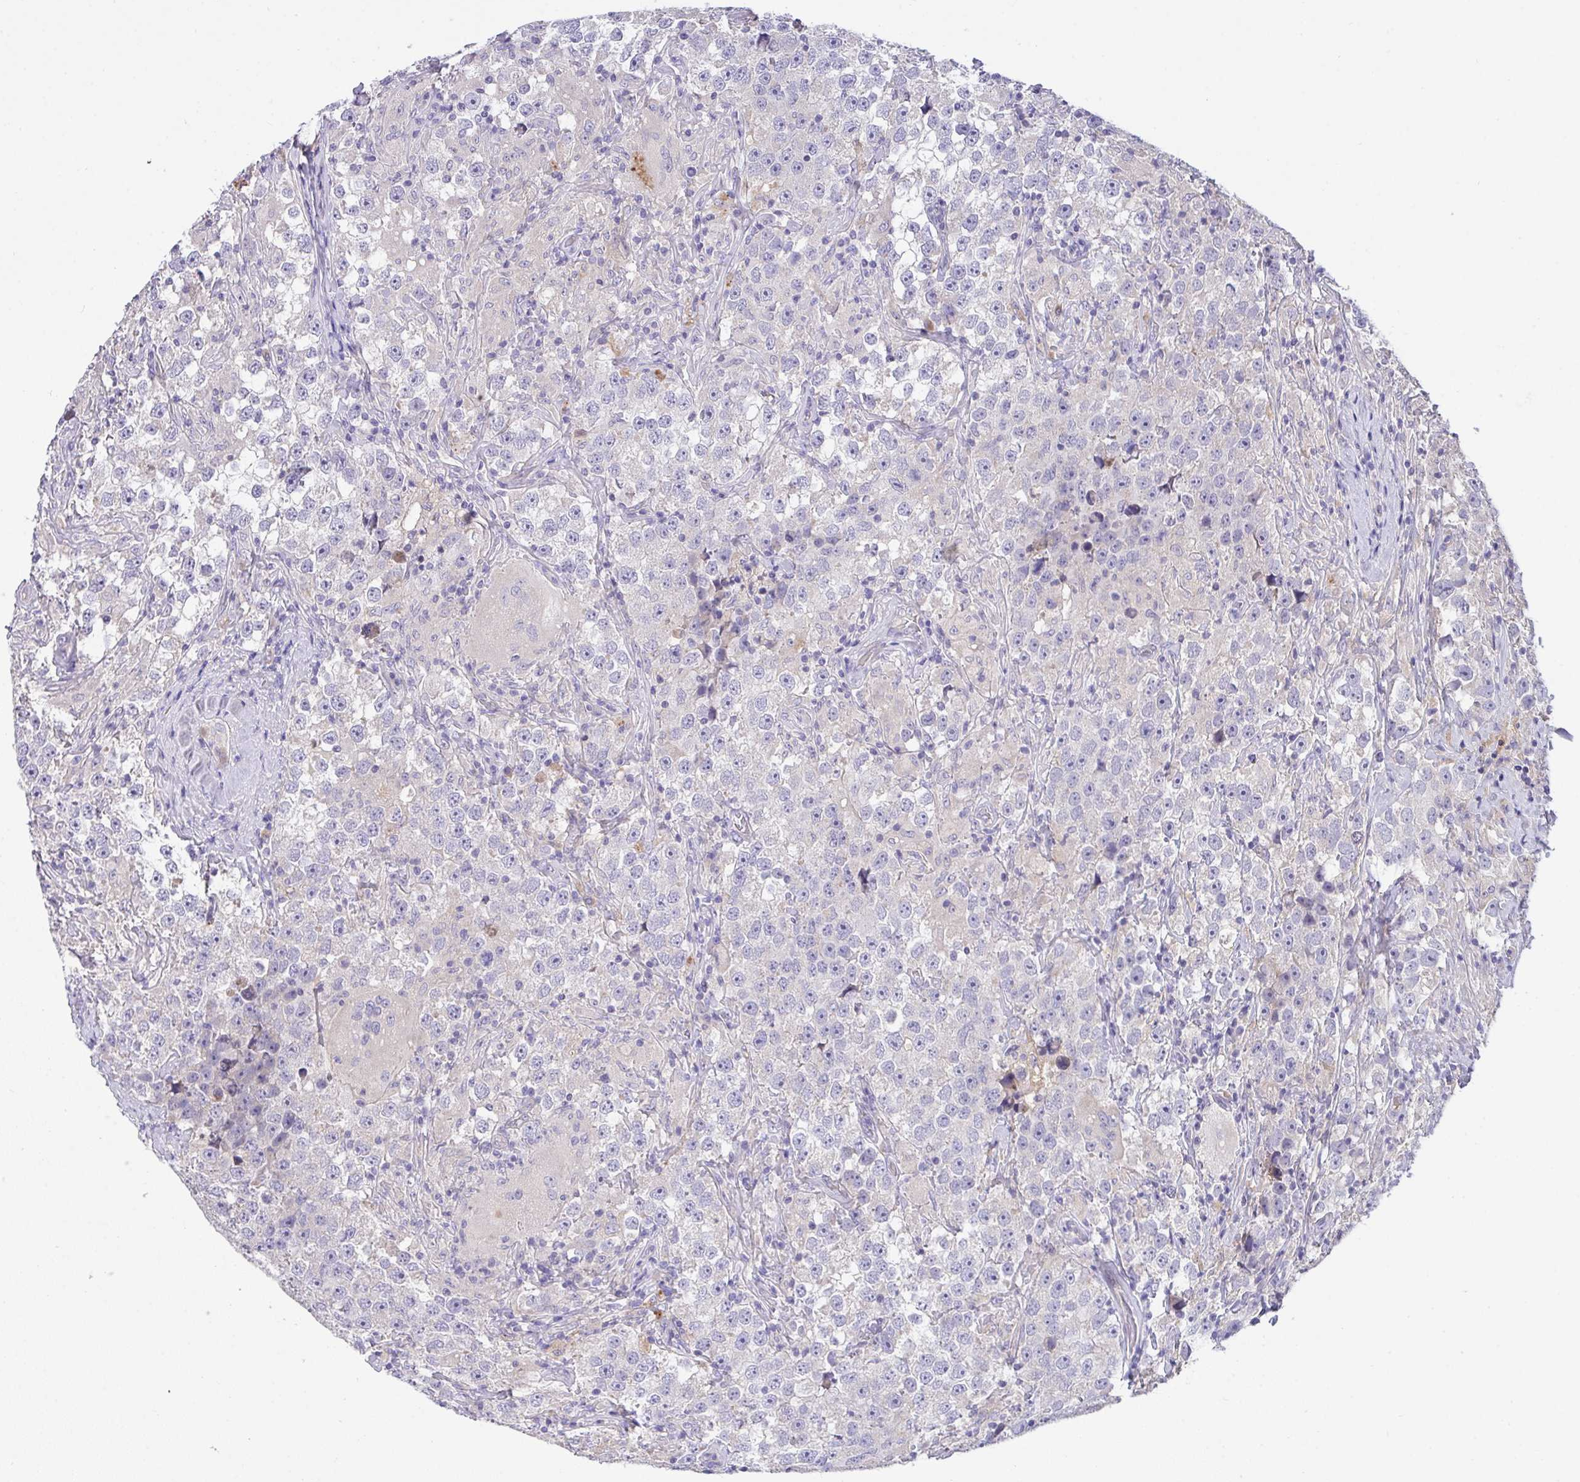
{"staining": {"intensity": "negative", "quantity": "none", "location": "none"}, "tissue": "testis cancer", "cell_type": "Tumor cells", "image_type": "cancer", "snomed": [{"axis": "morphology", "description": "Seminoma, NOS"}, {"axis": "topography", "description": "Testis"}], "caption": "Immunohistochemistry photomicrograph of human testis seminoma stained for a protein (brown), which exhibits no expression in tumor cells.", "gene": "ZNF581", "patient": {"sex": "male", "age": 46}}